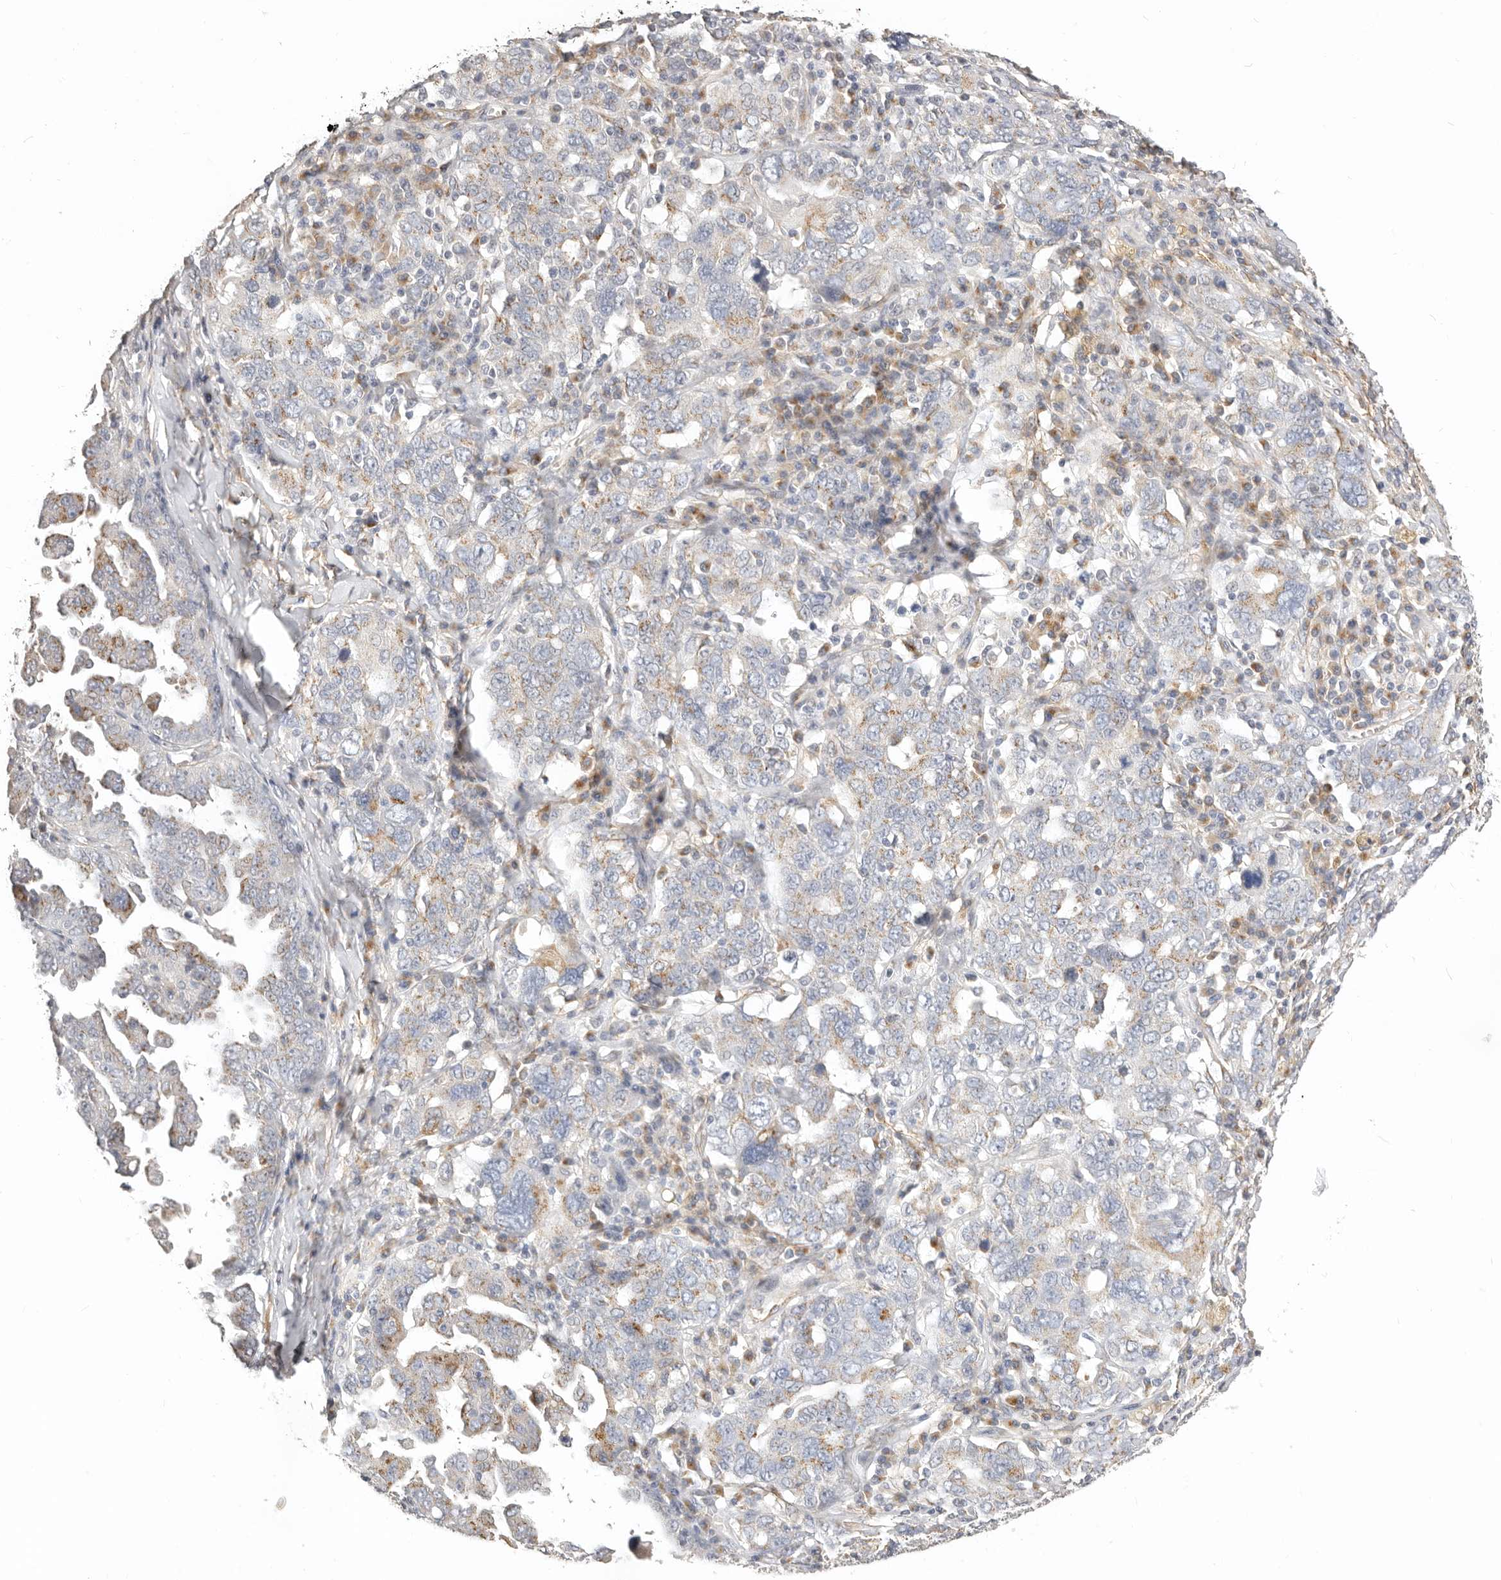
{"staining": {"intensity": "moderate", "quantity": "25%-75%", "location": "cytoplasmic/membranous"}, "tissue": "ovarian cancer", "cell_type": "Tumor cells", "image_type": "cancer", "snomed": [{"axis": "morphology", "description": "Carcinoma, endometroid"}, {"axis": "topography", "description": "Ovary"}], "caption": "Tumor cells display medium levels of moderate cytoplasmic/membranous staining in approximately 25%-75% of cells in ovarian endometroid carcinoma. (Stains: DAB (3,3'-diaminobenzidine) in brown, nuclei in blue, Microscopy: brightfield microscopy at high magnification).", "gene": "RABAC1", "patient": {"sex": "female", "age": 62}}